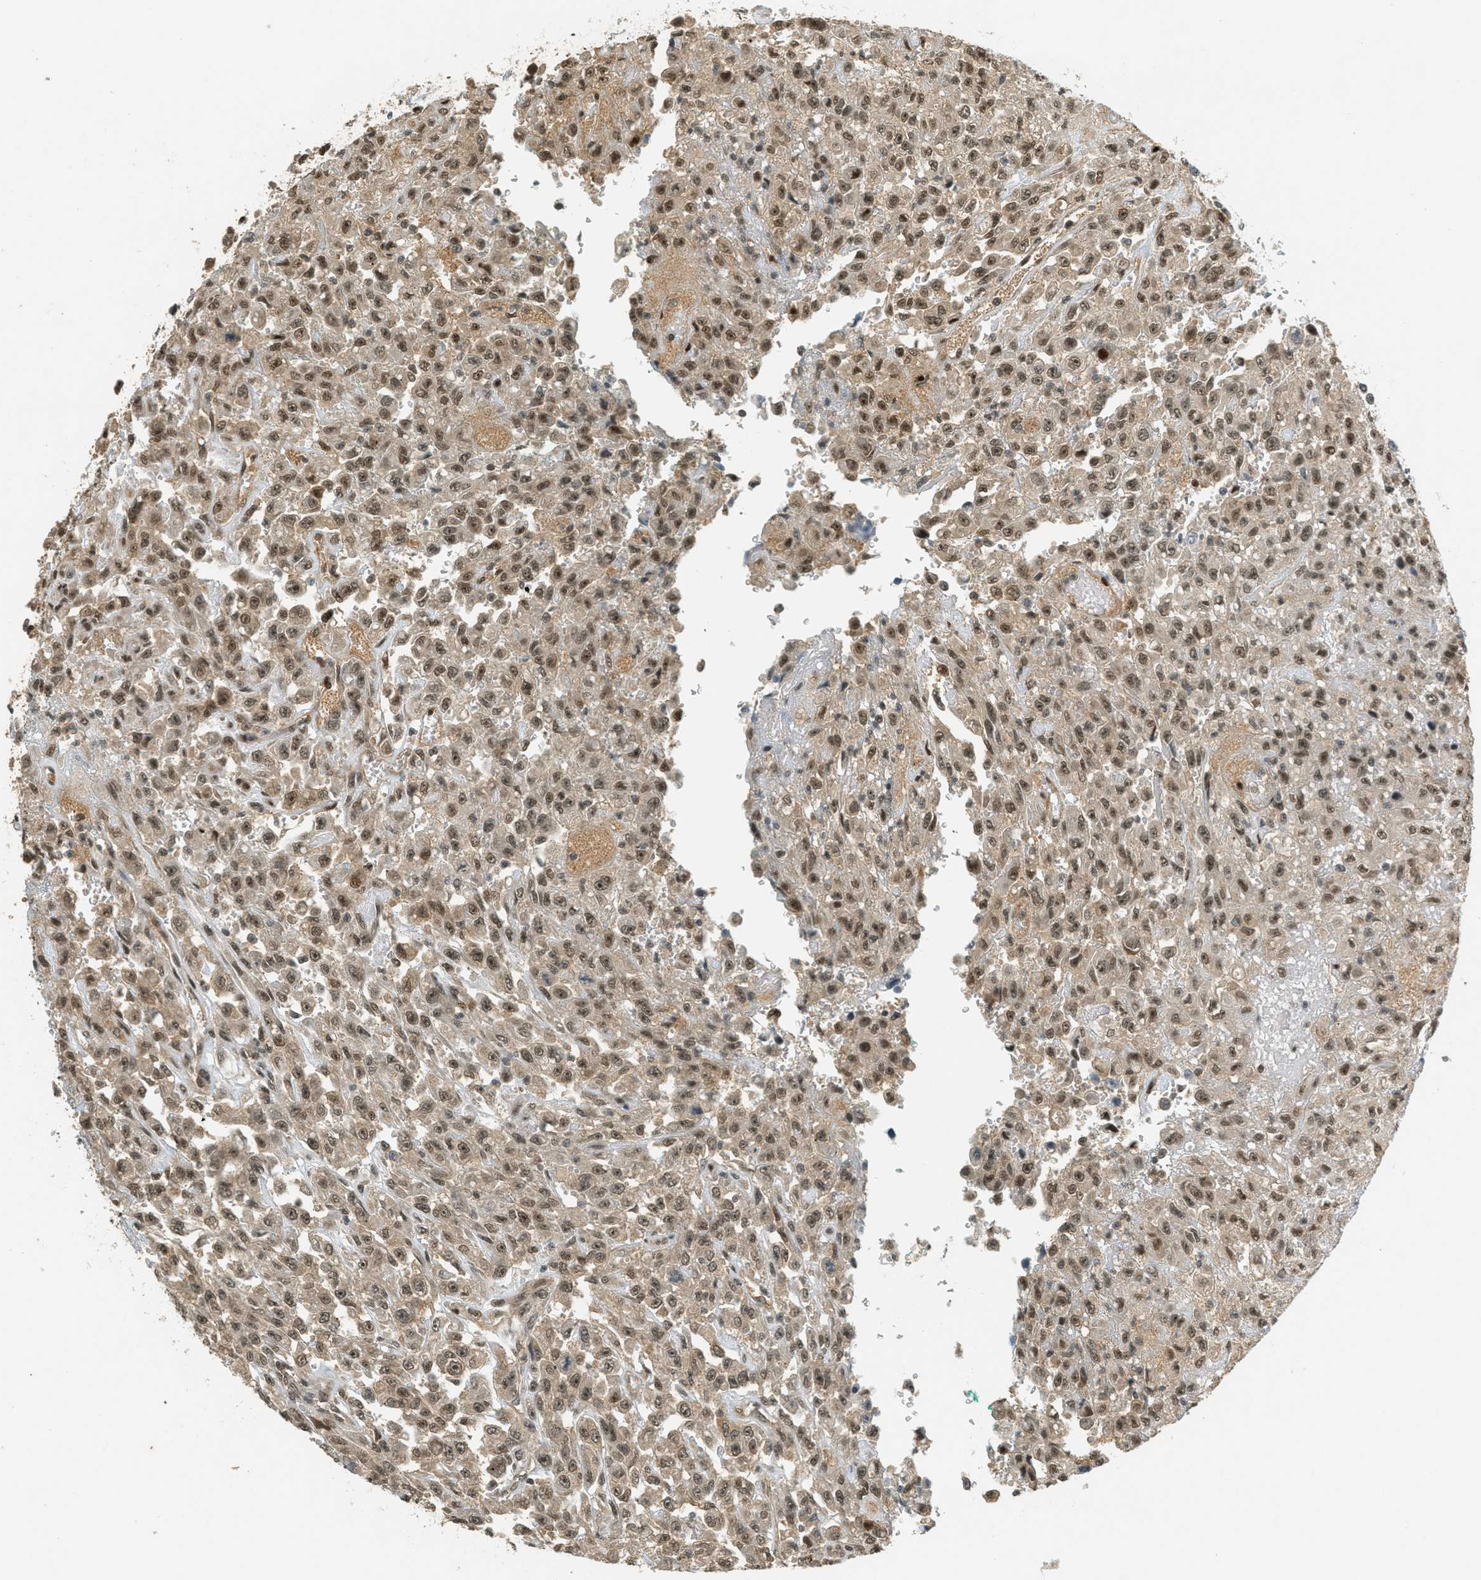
{"staining": {"intensity": "moderate", "quantity": ">75%", "location": "nuclear"}, "tissue": "urothelial cancer", "cell_type": "Tumor cells", "image_type": "cancer", "snomed": [{"axis": "morphology", "description": "Urothelial carcinoma, High grade"}, {"axis": "topography", "description": "Urinary bladder"}], "caption": "A photomicrograph of human urothelial cancer stained for a protein reveals moderate nuclear brown staining in tumor cells.", "gene": "FOXM1", "patient": {"sex": "male", "age": 46}}